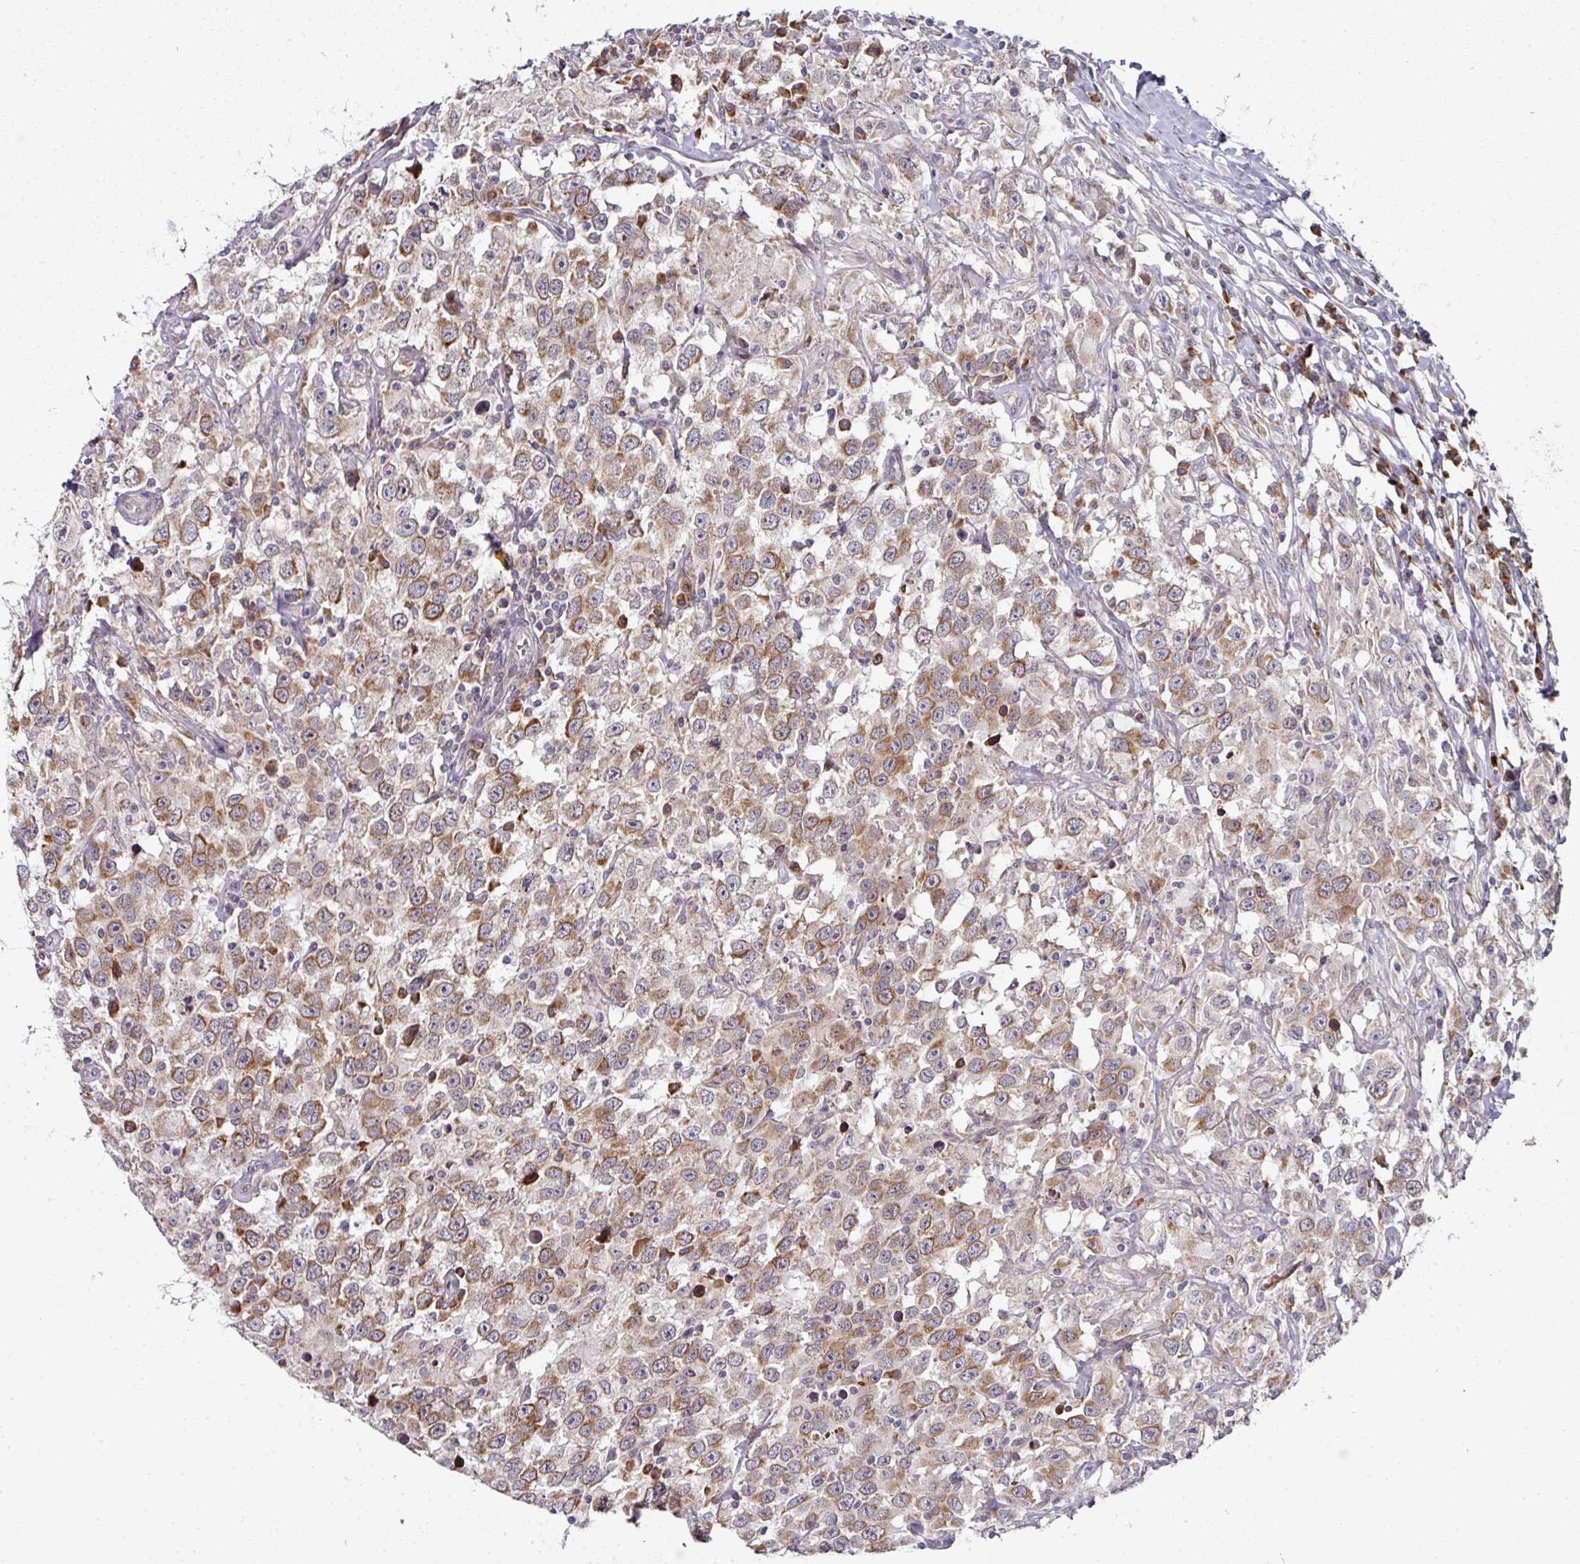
{"staining": {"intensity": "moderate", "quantity": ">75%", "location": "cytoplasmic/membranous"}, "tissue": "testis cancer", "cell_type": "Tumor cells", "image_type": "cancer", "snomed": [{"axis": "morphology", "description": "Seminoma, NOS"}, {"axis": "topography", "description": "Testis"}], "caption": "Protein staining of testis seminoma tissue demonstrates moderate cytoplasmic/membranous expression in about >75% of tumor cells.", "gene": "APOLD1", "patient": {"sex": "male", "age": 41}}